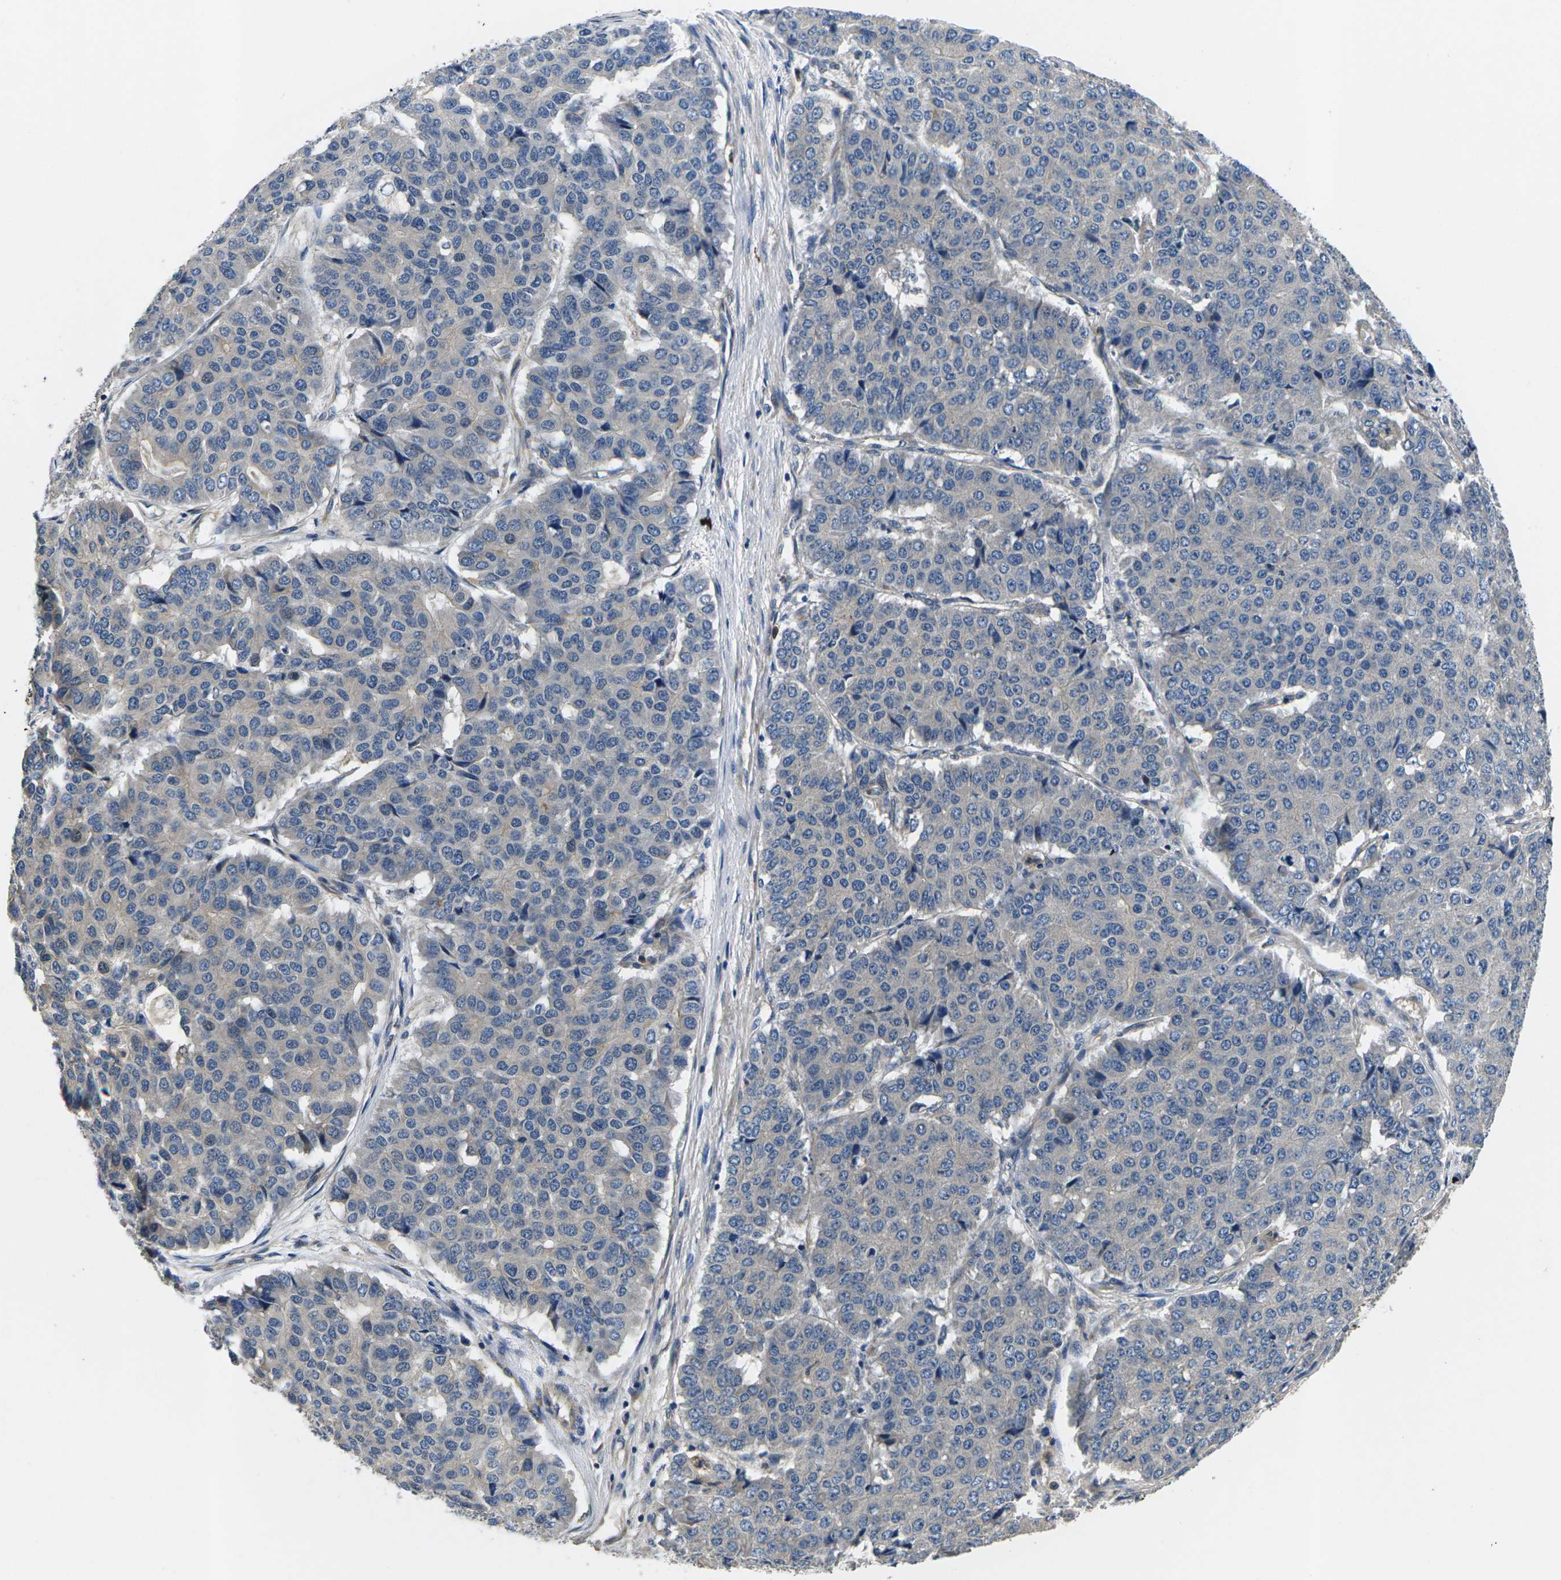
{"staining": {"intensity": "negative", "quantity": "none", "location": "none"}, "tissue": "pancreatic cancer", "cell_type": "Tumor cells", "image_type": "cancer", "snomed": [{"axis": "morphology", "description": "Adenocarcinoma, NOS"}, {"axis": "topography", "description": "Pancreas"}], "caption": "DAB (3,3'-diaminobenzidine) immunohistochemical staining of pancreatic cancer (adenocarcinoma) shows no significant staining in tumor cells.", "gene": "PLCE1", "patient": {"sex": "male", "age": 50}}